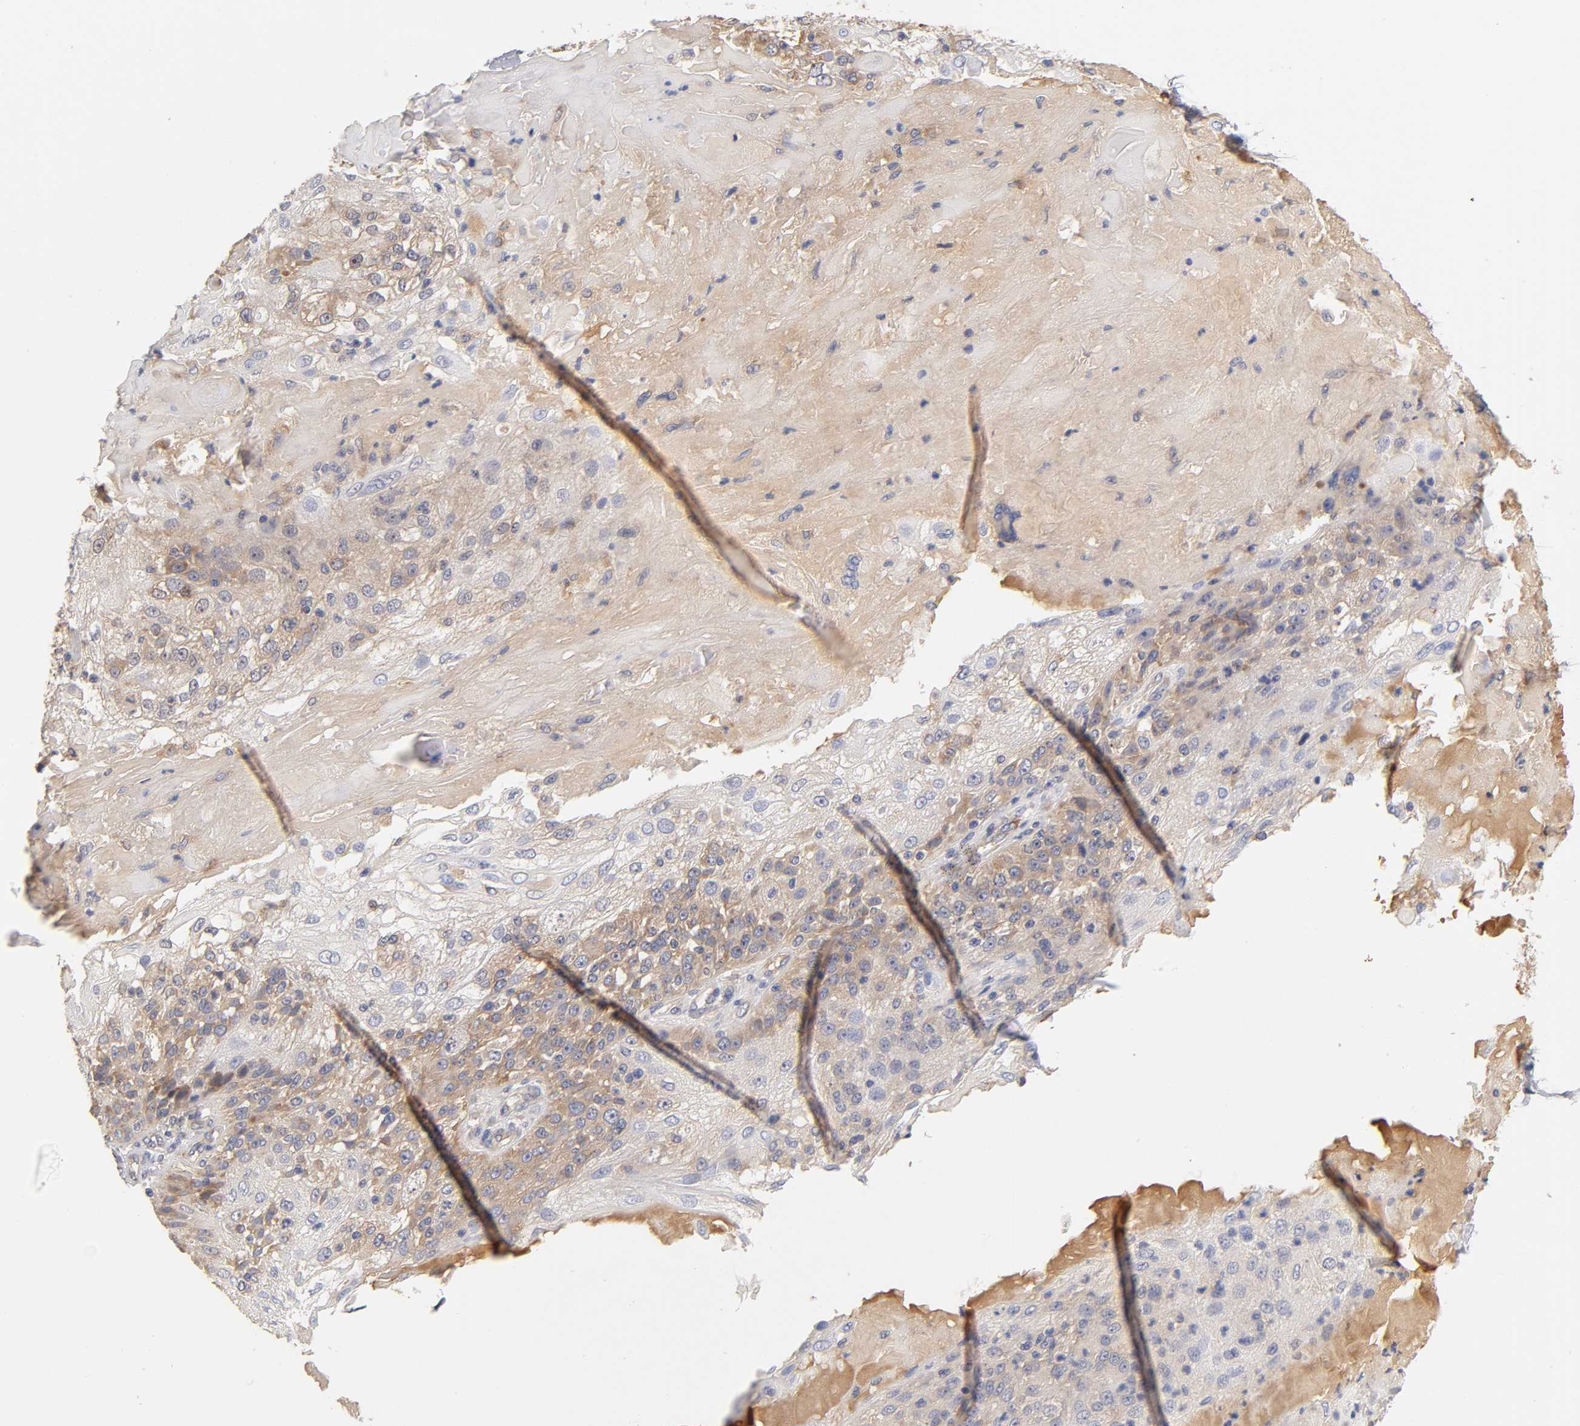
{"staining": {"intensity": "moderate", "quantity": "25%-75%", "location": "cytoplasmic/membranous"}, "tissue": "skin cancer", "cell_type": "Tumor cells", "image_type": "cancer", "snomed": [{"axis": "morphology", "description": "Normal tissue, NOS"}, {"axis": "morphology", "description": "Squamous cell carcinoma, NOS"}, {"axis": "topography", "description": "Skin"}], "caption": "This is a photomicrograph of IHC staining of skin squamous cell carcinoma, which shows moderate expression in the cytoplasmic/membranous of tumor cells.", "gene": "RPS29", "patient": {"sex": "female", "age": 83}}